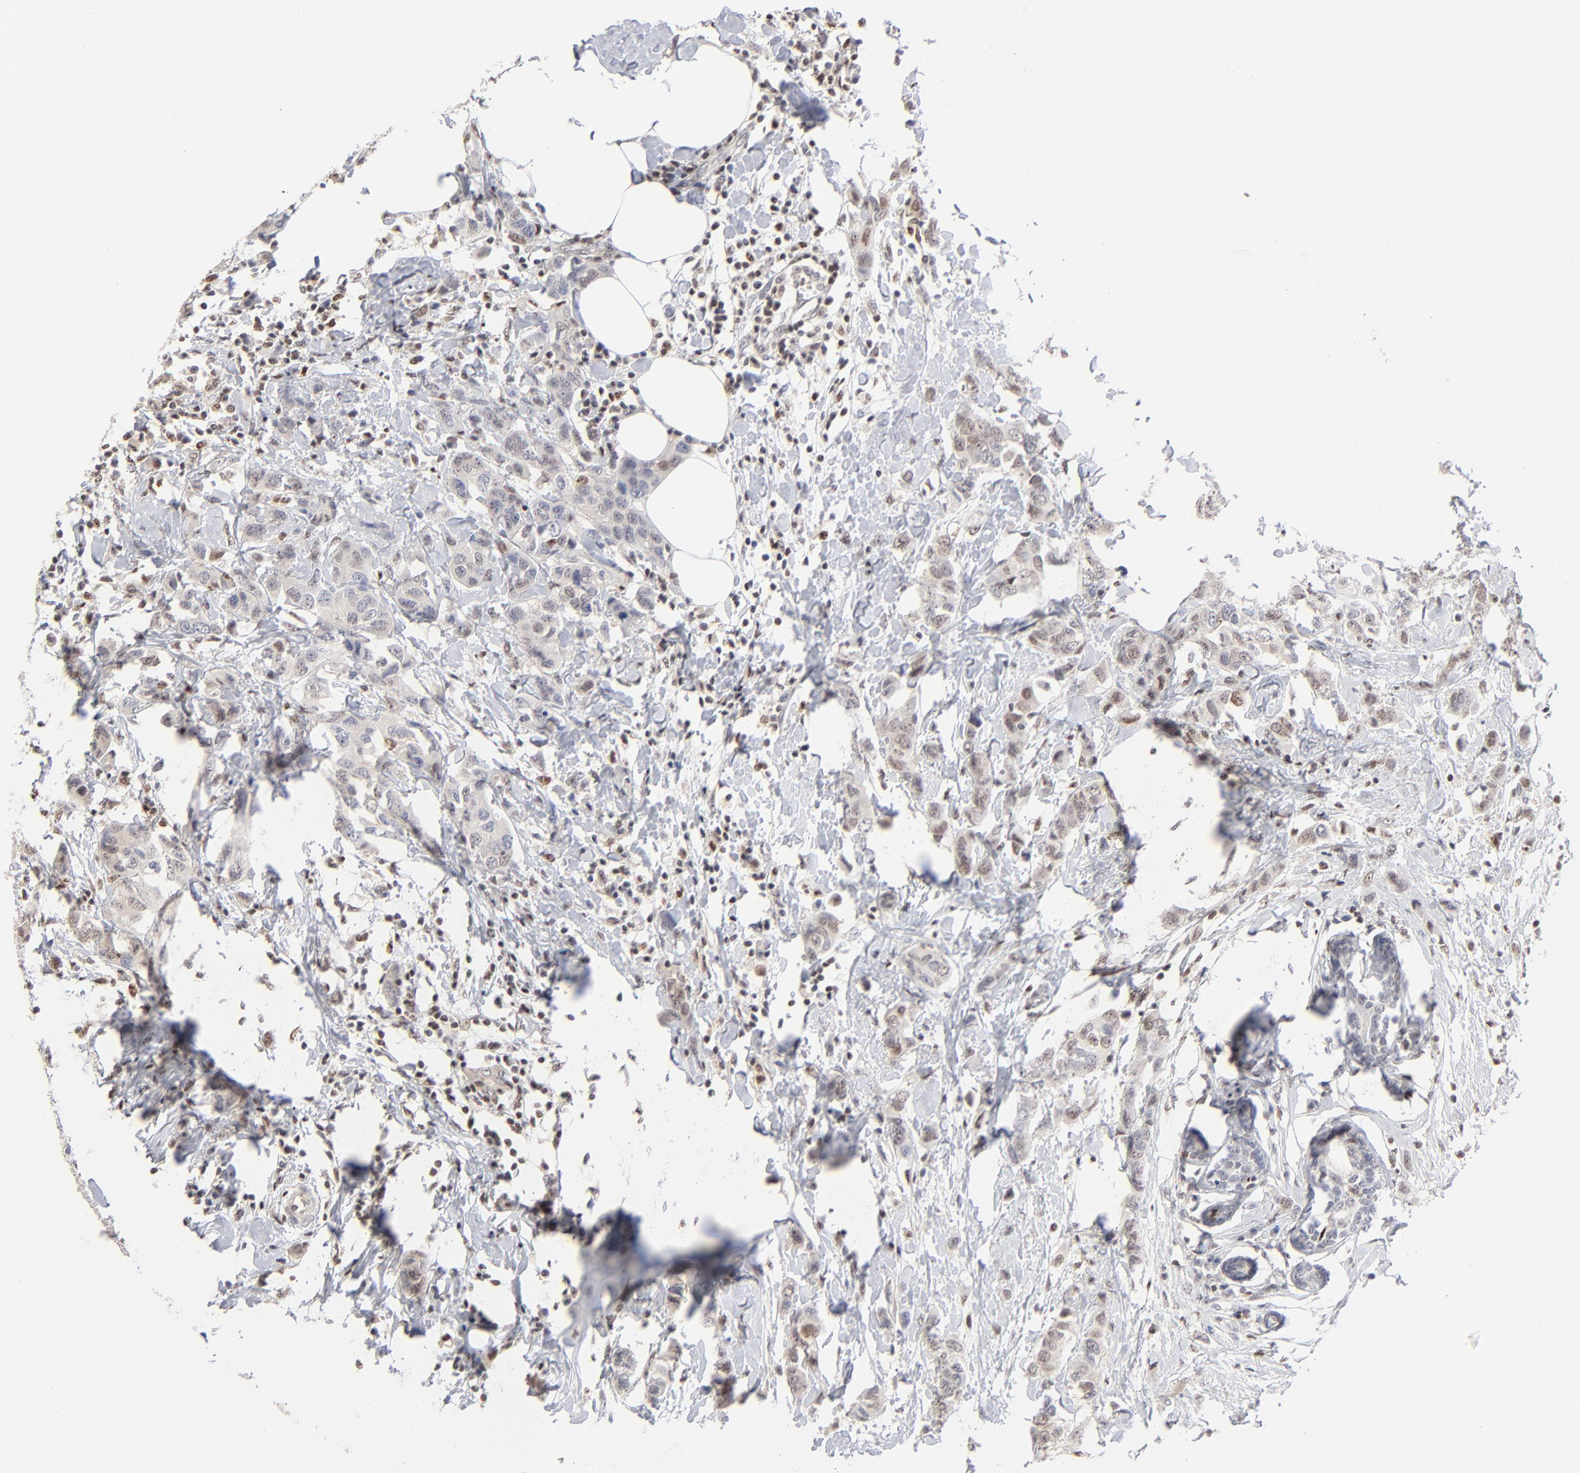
{"staining": {"intensity": "weak", "quantity": "25%-75%", "location": "nuclear"}, "tissue": "breast cancer", "cell_type": "Tumor cells", "image_type": "cancer", "snomed": [{"axis": "morphology", "description": "Normal tissue, NOS"}, {"axis": "morphology", "description": "Duct carcinoma"}, {"axis": "topography", "description": "Breast"}], "caption": "Immunohistochemical staining of human breast cancer reveals low levels of weak nuclear expression in about 25%-75% of tumor cells. (Brightfield microscopy of DAB IHC at high magnification).", "gene": "MAX", "patient": {"sex": "female", "age": 50}}